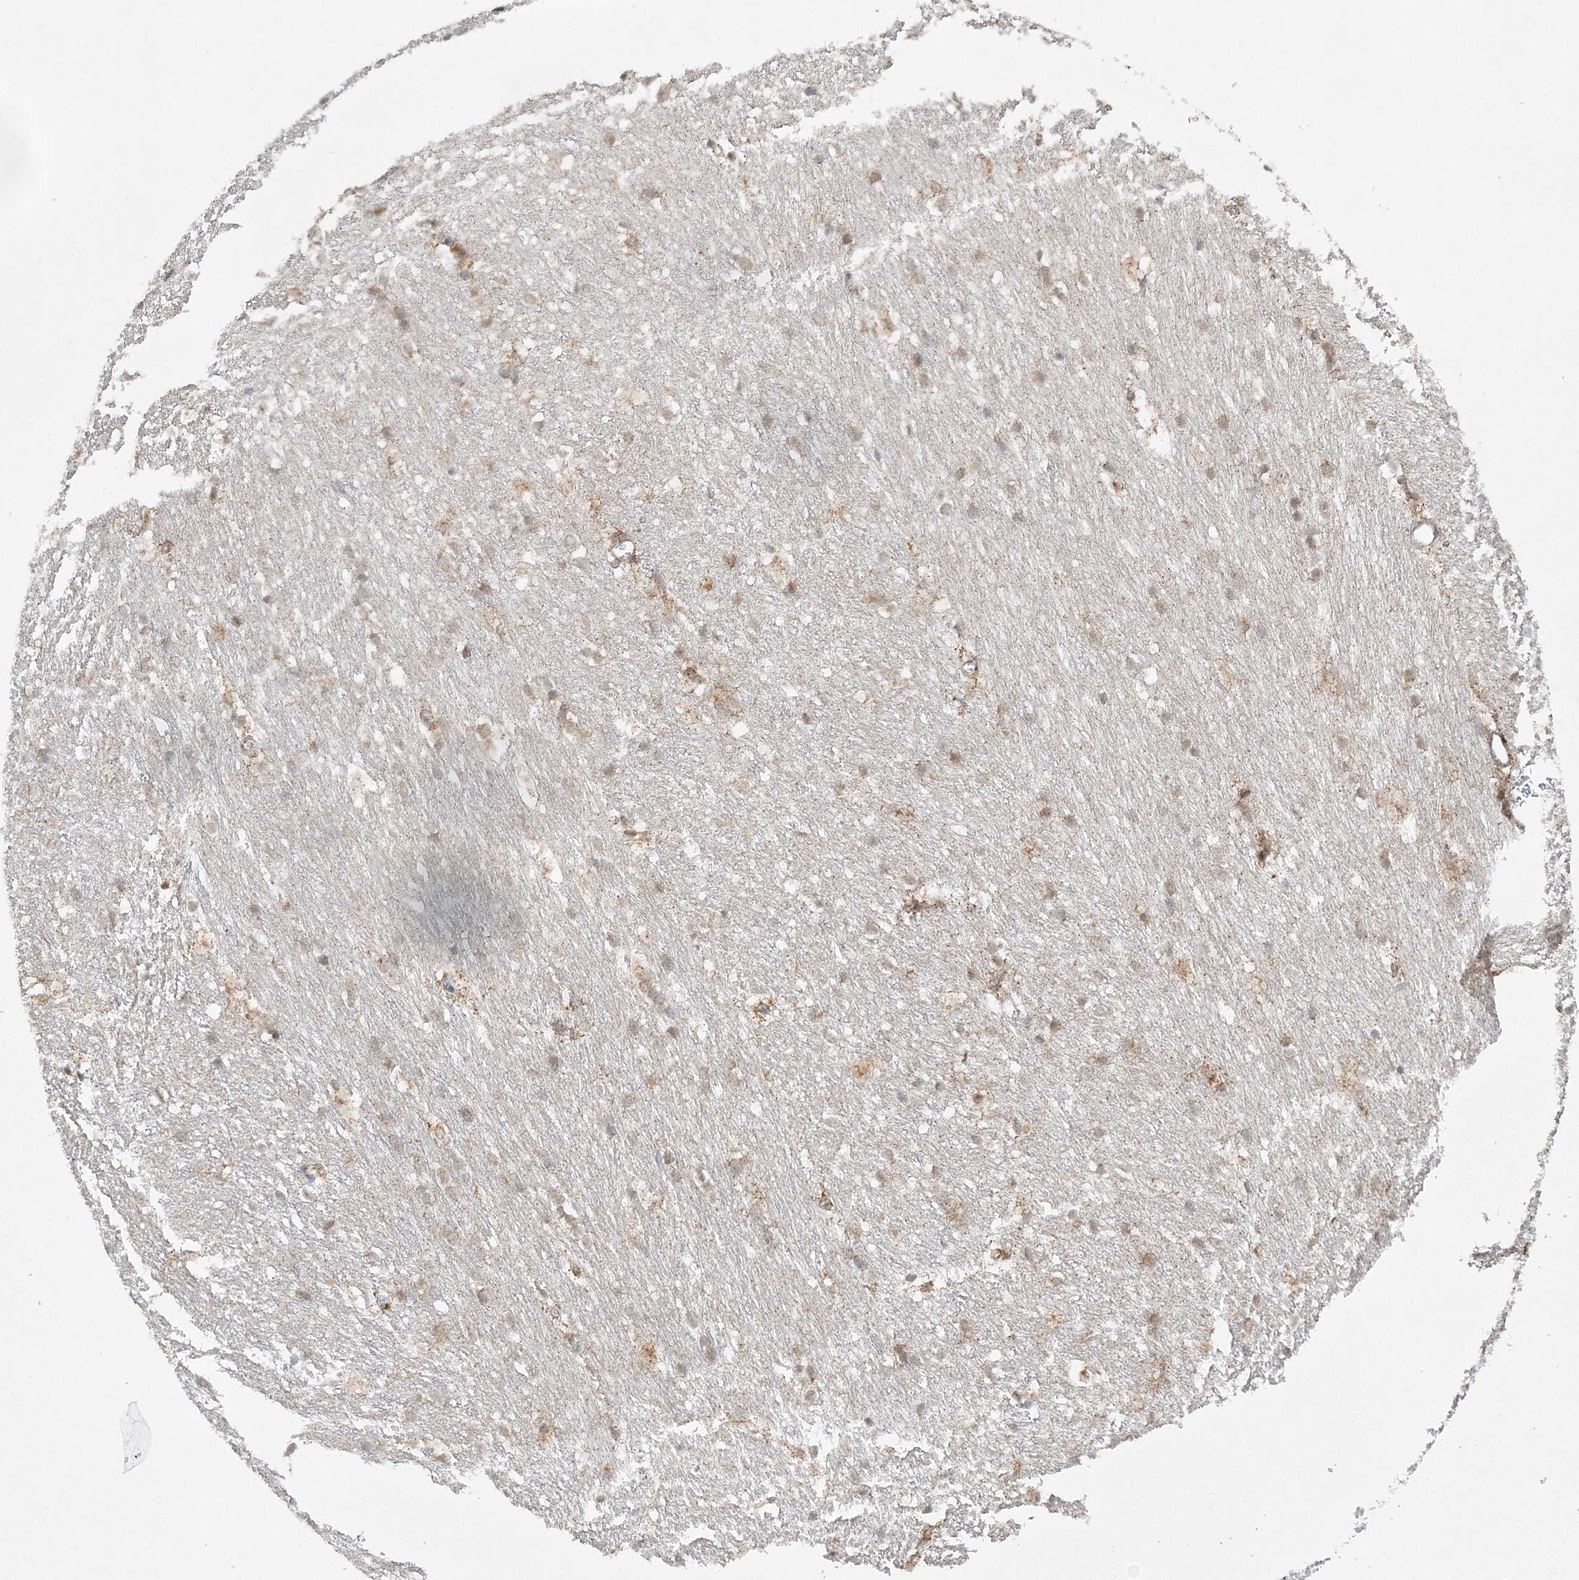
{"staining": {"intensity": "weak", "quantity": "<25%", "location": "cytoplasmic/membranous"}, "tissue": "caudate", "cell_type": "Glial cells", "image_type": "normal", "snomed": [{"axis": "morphology", "description": "Normal tissue, NOS"}, {"axis": "topography", "description": "Lateral ventricle wall"}], "caption": "High magnification brightfield microscopy of normal caudate stained with DAB (3,3'-diaminobenzidine) (brown) and counterstained with hematoxylin (blue): glial cells show no significant staining. Brightfield microscopy of immunohistochemistry (IHC) stained with DAB (brown) and hematoxylin (blue), captured at high magnification.", "gene": "RAB11FIP2", "patient": {"sex": "female", "age": 19}}